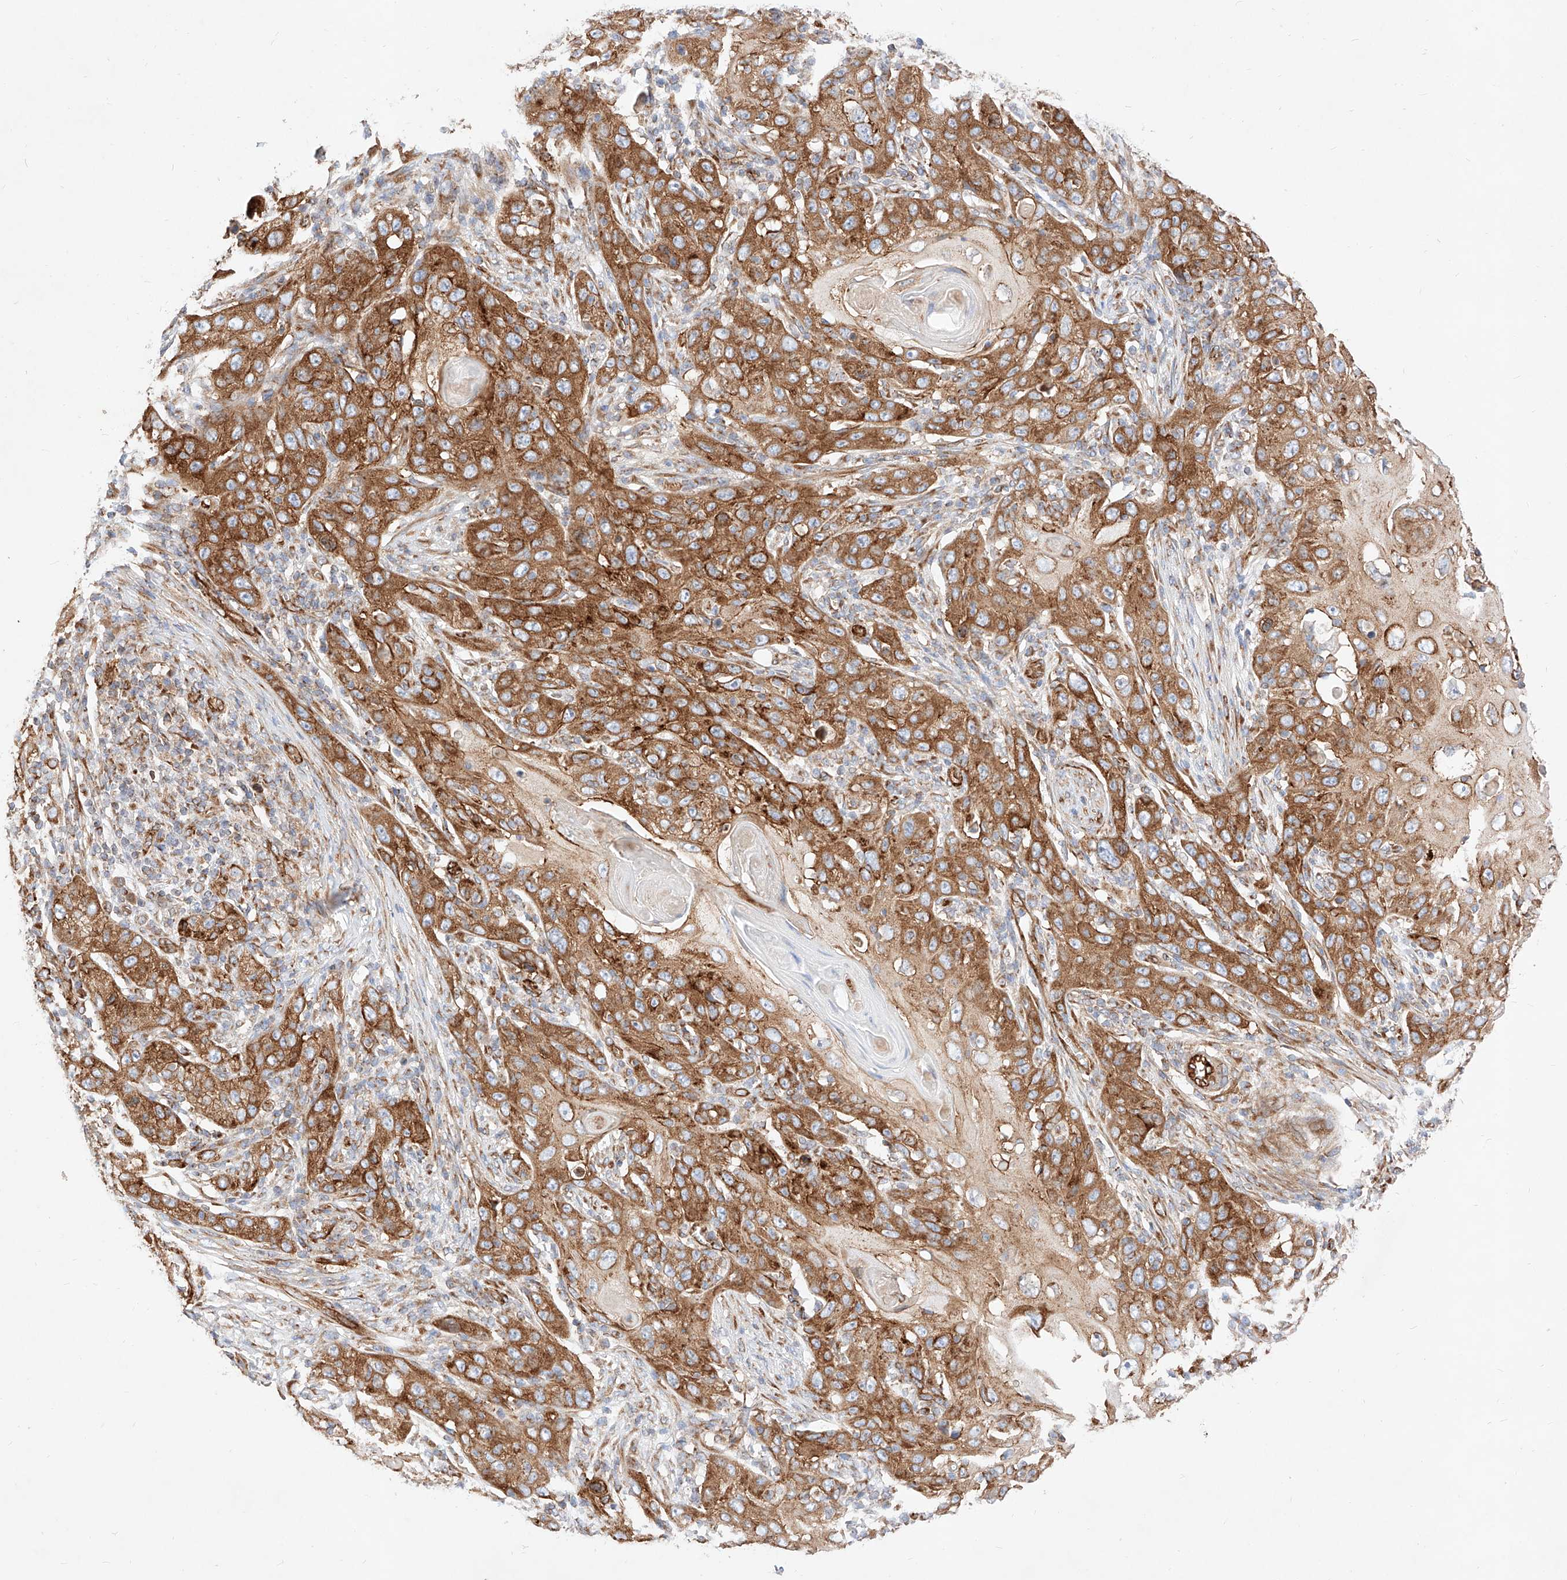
{"staining": {"intensity": "strong", "quantity": ">75%", "location": "cytoplasmic/membranous"}, "tissue": "skin cancer", "cell_type": "Tumor cells", "image_type": "cancer", "snomed": [{"axis": "morphology", "description": "Squamous cell carcinoma, NOS"}, {"axis": "topography", "description": "Skin"}], "caption": "Skin cancer (squamous cell carcinoma) was stained to show a protein in brown. There is high levels of strong cytoplasmic/membranous staining in about >75% of tumor cells.", "gene": "CSGALNACT2", "patient": {"sex": "female", "age": 88}}